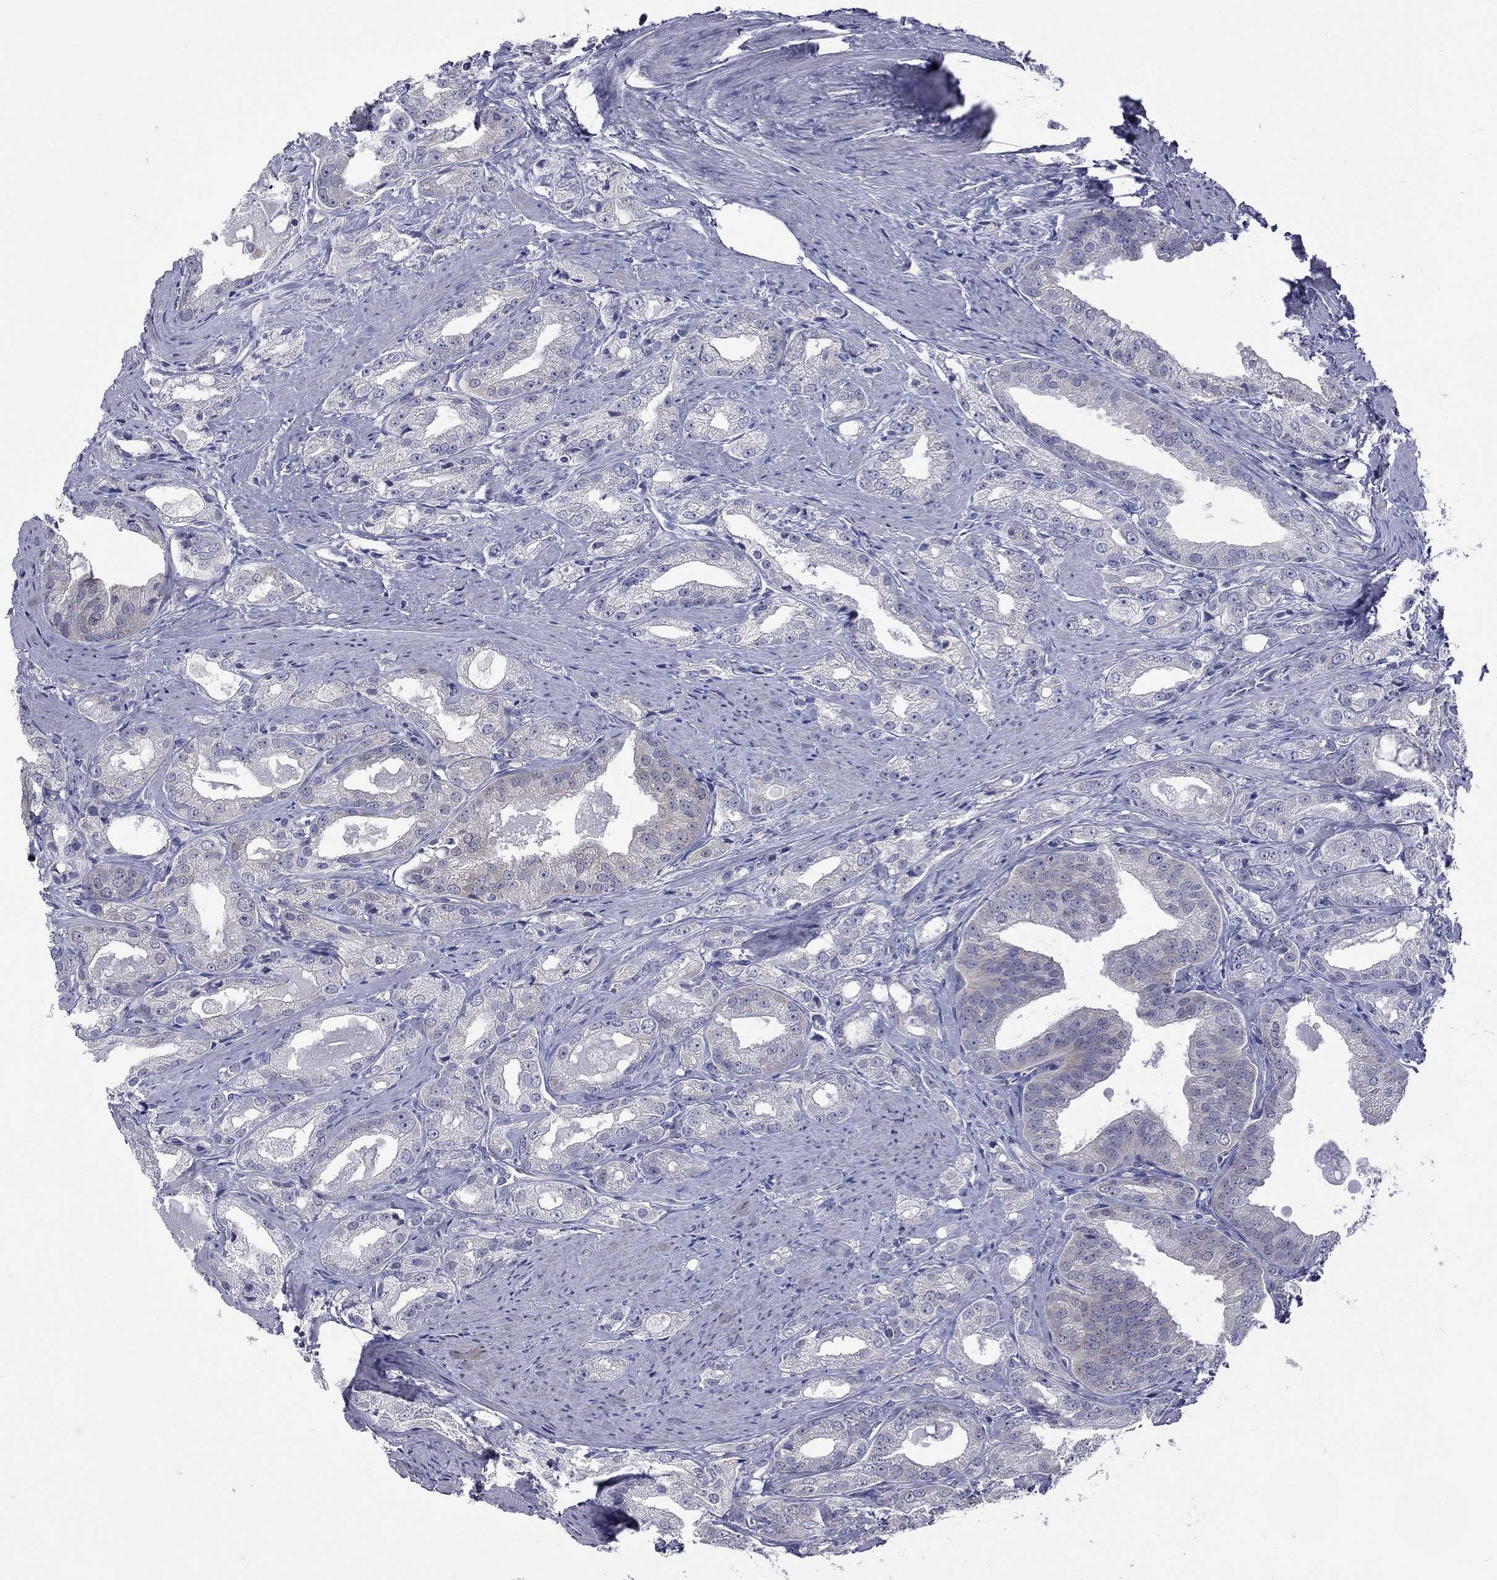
{"staining": {"intensity": "negative", "quantity": "none", "location": "none"}, "tissue": "prostate cancer", "cell_type": "Tumor cells", "image_type": "cancer", "snomed": [{"axis": "morphology", "description": "Adenocarcinoma, NOS"}, {"axis": "morphology", "description": "Adenocarcinoma, High grade"}, {"axis": "topography", "description": "Prostate"}], "caption": "IHC image of neoplastic tissue: human prostate high-grade adenocarcinoma stained with DAB (3,3'-diaminobenzidine) exhibits no significant protein positivity in tumor cells.", "gene": "ABCB4", "patient": {"sex": "male", "age": 70}}